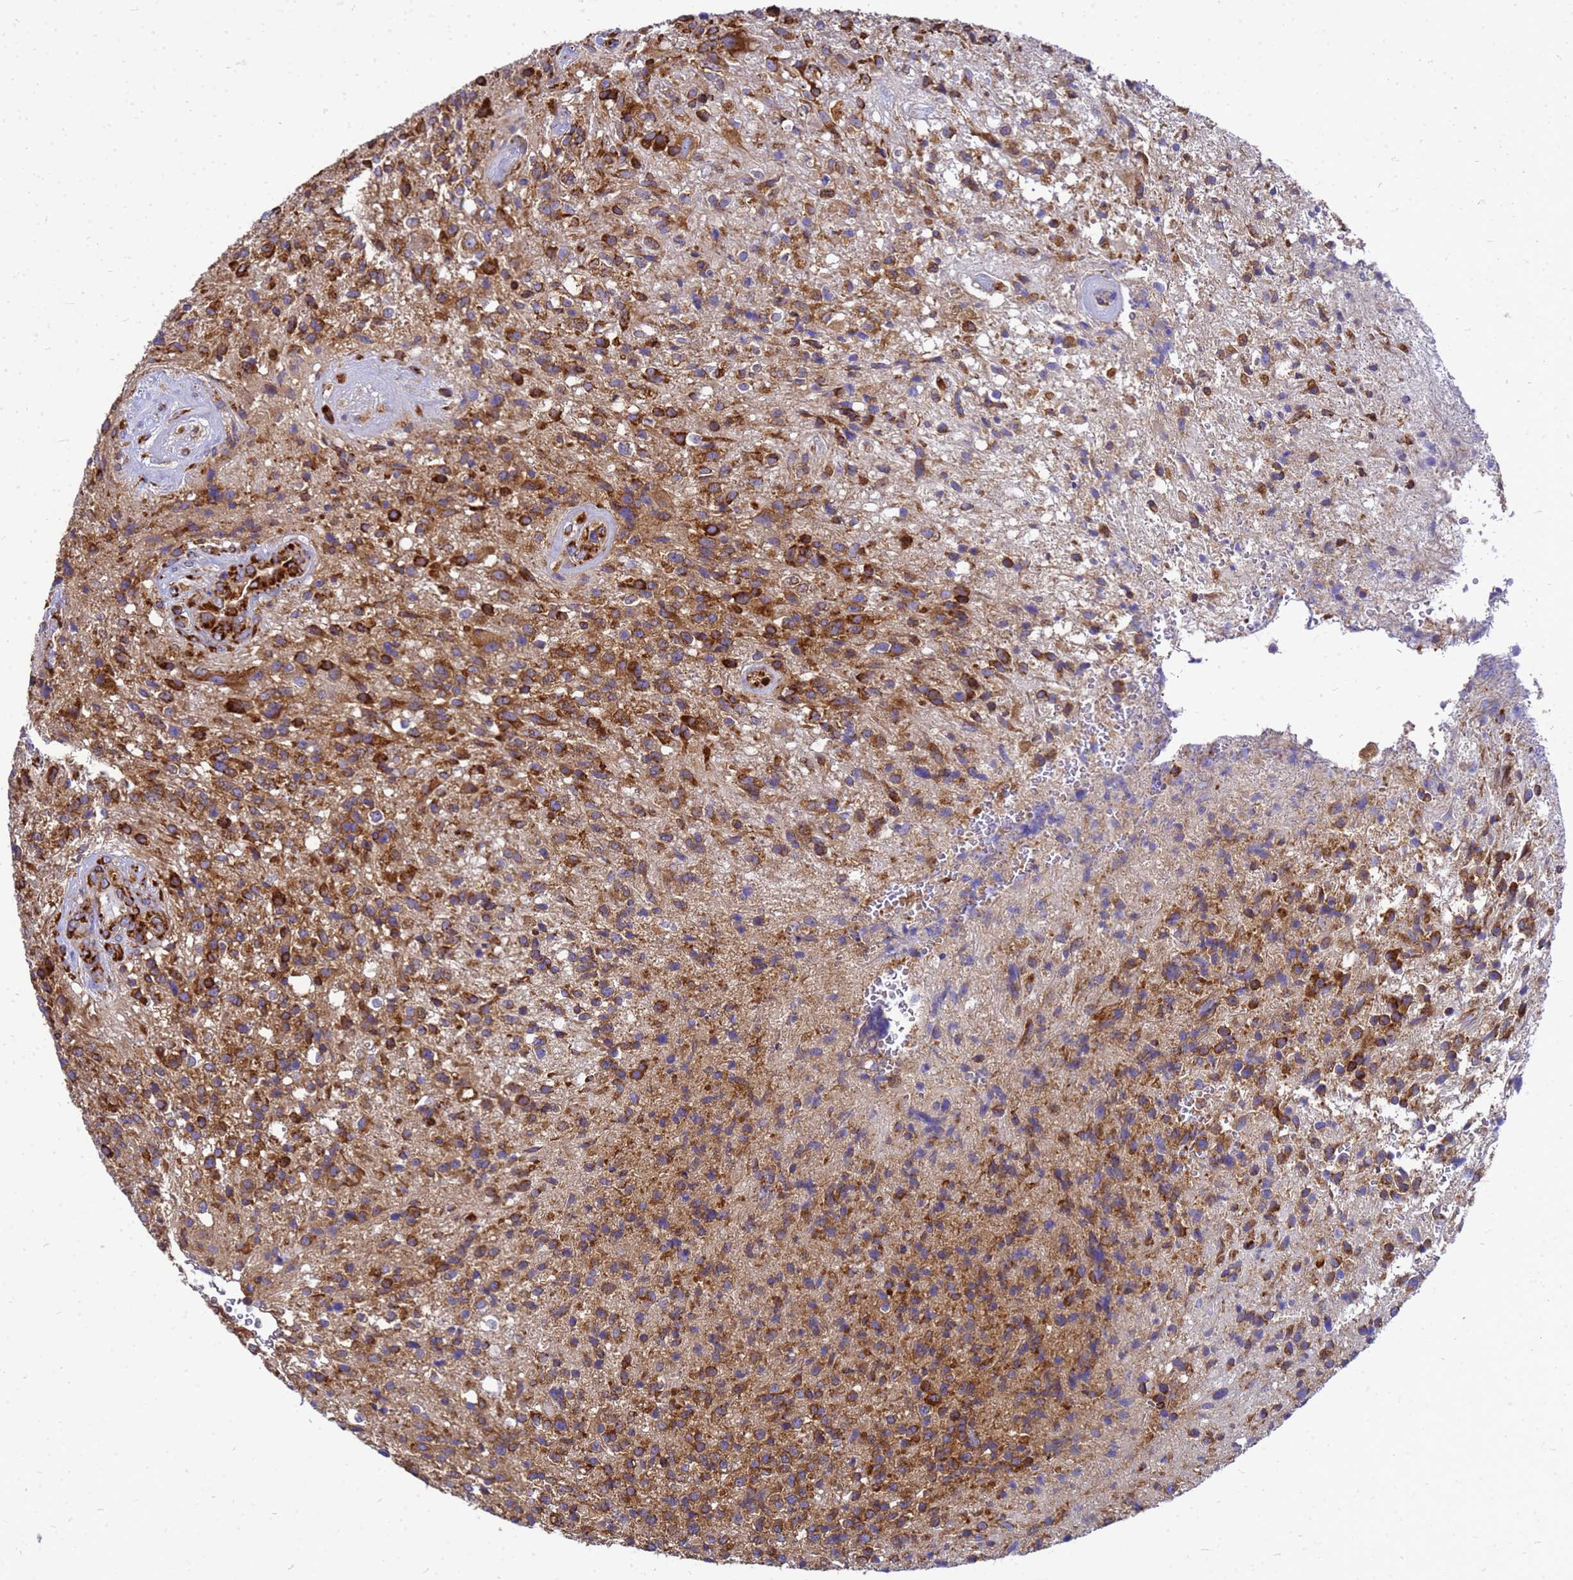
{"staining": {"intensity": "strong", "quantity": ">75%", "location": "cytoplasmic/membranous"}, "tissue": "glioma", "cell_type": "Tumor cells", "image_type": "cancer", "snomed": [{"axis": "morphology", "description": "Glioma, malignant, High grade"}, {"axis": "topography", "description": "Brain"}], "caption": "This micrograph reveals glioma stained with immunohistochemistry (IHC) to label a protein in brown. The cytoplasmic/membranous of tumor cells show strong positivity for the protein. Nuclei are counter-stained blue.", "gene": "EEF1D", "patient": {"sex": "male", "age": 56}}